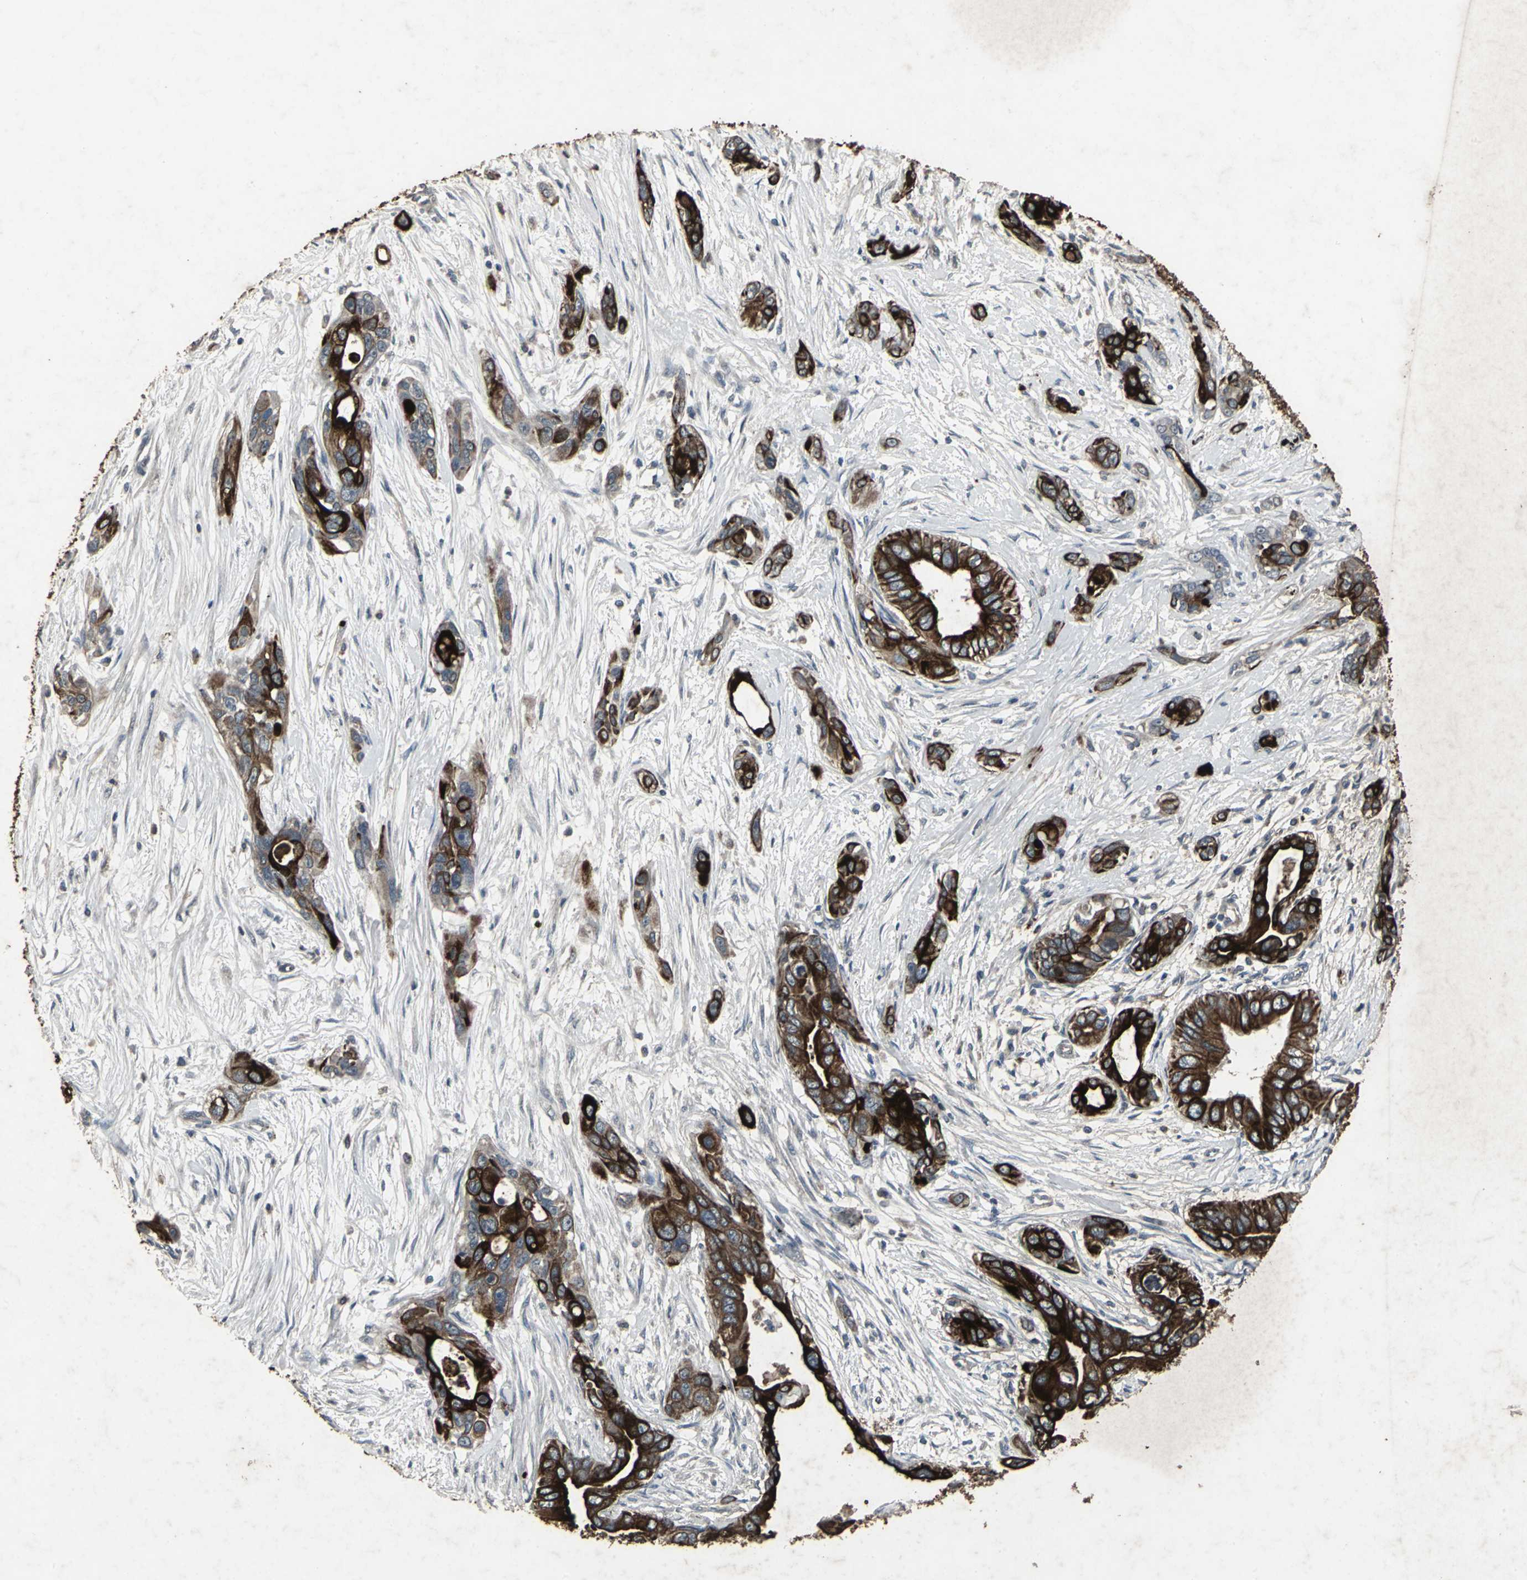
{"staining": {"intensity": "strong", "quantity": ">75%", "location": "cytoplasmic/membranous"}, "tissue": "pancreatic cancer", "cell_type": "Tumor cells", "image_type": "cancer", "snomed": [{"axis": "morphology", "description": "Adenocarcinoma, NOS"}, {"axis": "topography", "description": "Pancreas"}], "caption": "A high amount of strong cytoplasmic/membranous expression is appreciated in about >75% of tumor cells in pancreatic cancer (adenocarcinoma) tissue.", "gene": "CCR9", "patient": {"sex": "female", "age": 60}}